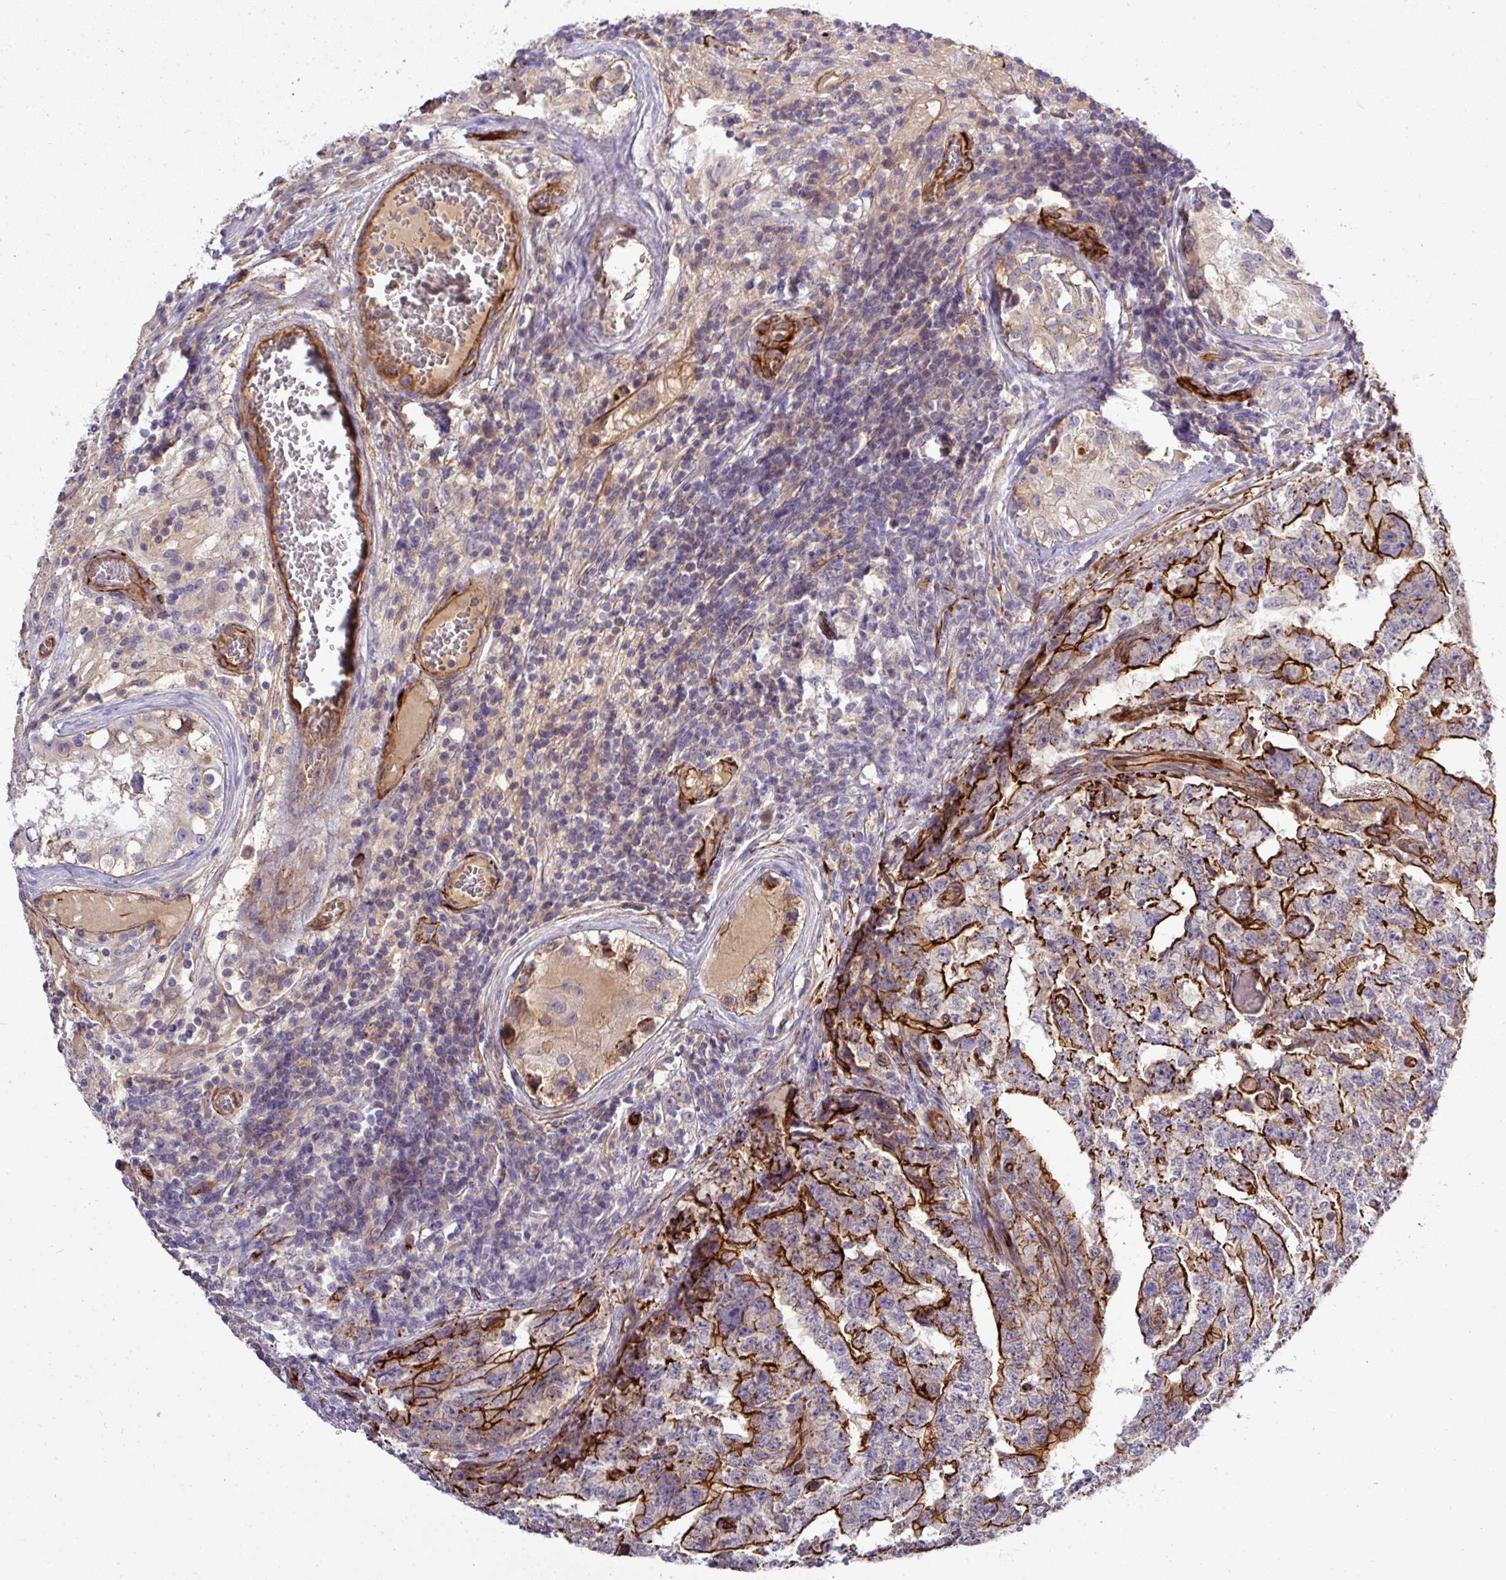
{"staining": {"intensity": "strong", "quantity": ">75%", "location": "cytoplasmic/membranous"}, "tissue": "testis cancer", "cell_type": "Tumor cells", "image_type": "cancer", "snomed": [{"axis": "morphology", "description": "Carcinoma, Embryonal, NOS"}, {"axis": "topography", "description": "Testis"}], "caption": "A high amount of strong cytoplasmic/membranous positivity is identified in approximately >75% of tumor cells in embryonal carcinoma (testis) tissue. The protein is stained brown, and the nuclei are stained in blue (DAB IHC with brightfield microscopy, high magnification).", "gene": "PARD6A", "patient": {"sex": "male", "age": 25}}